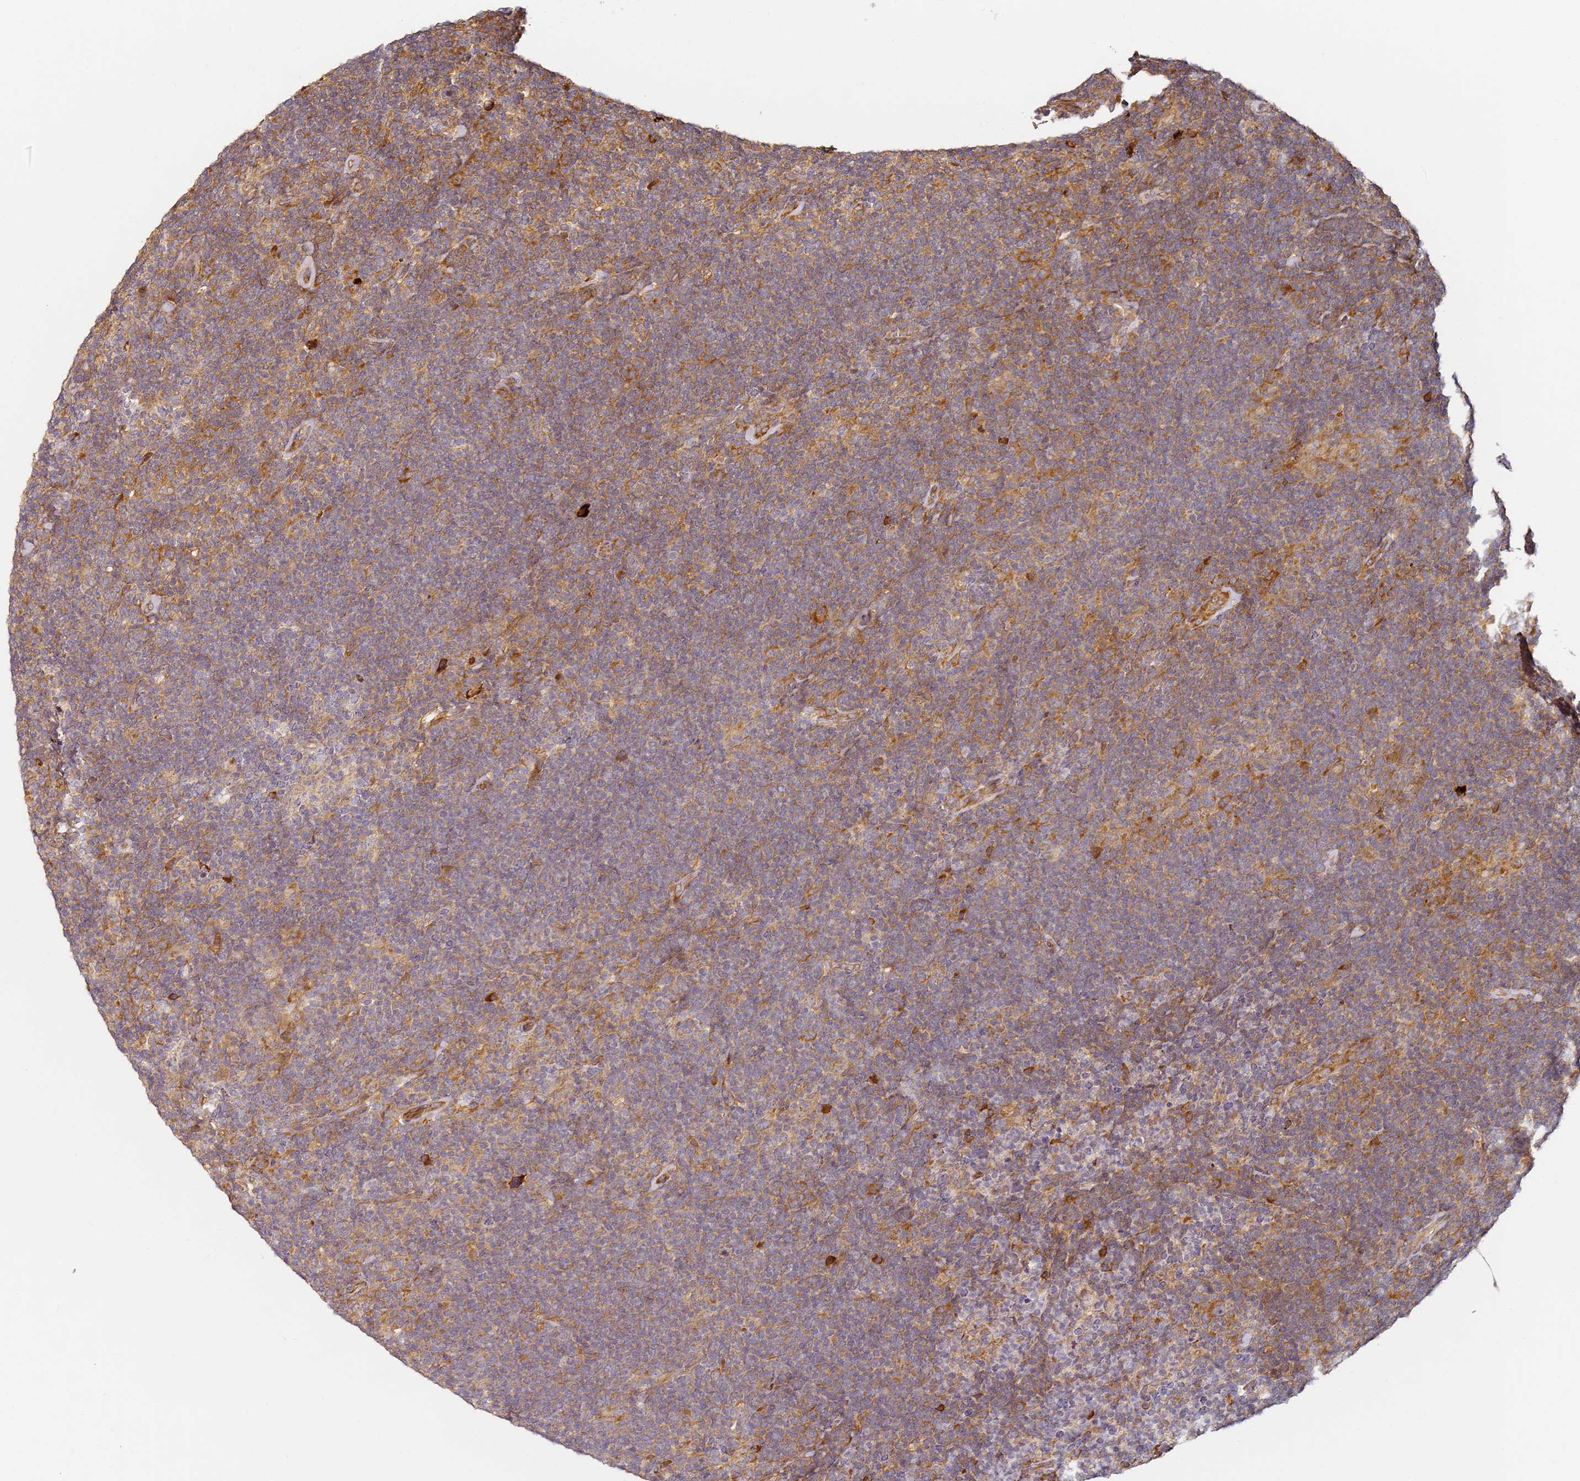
{"staining": {"intensity": "moderate", "quantity": ">75%", "location": "cytoplasmic/membranous"}, "tissue": "lymphoma", "cell_type": "Tumor cells", "image_type": "cancer", "snomed": [{"axis": "morphology", "description": "Hodgkin's disease, NOS"}, {"axis": "topography", "description": "Lymph node"}], "caption": "This photomicrograph displays immunohistochemistry (IHC) staining of human lymphoma, with medium moderate cytoplasmic/membranous positivity in approximately >75% of tumor cells.", "gene": "RPS3A", "patient": {"sex": "female", "age": 57}}